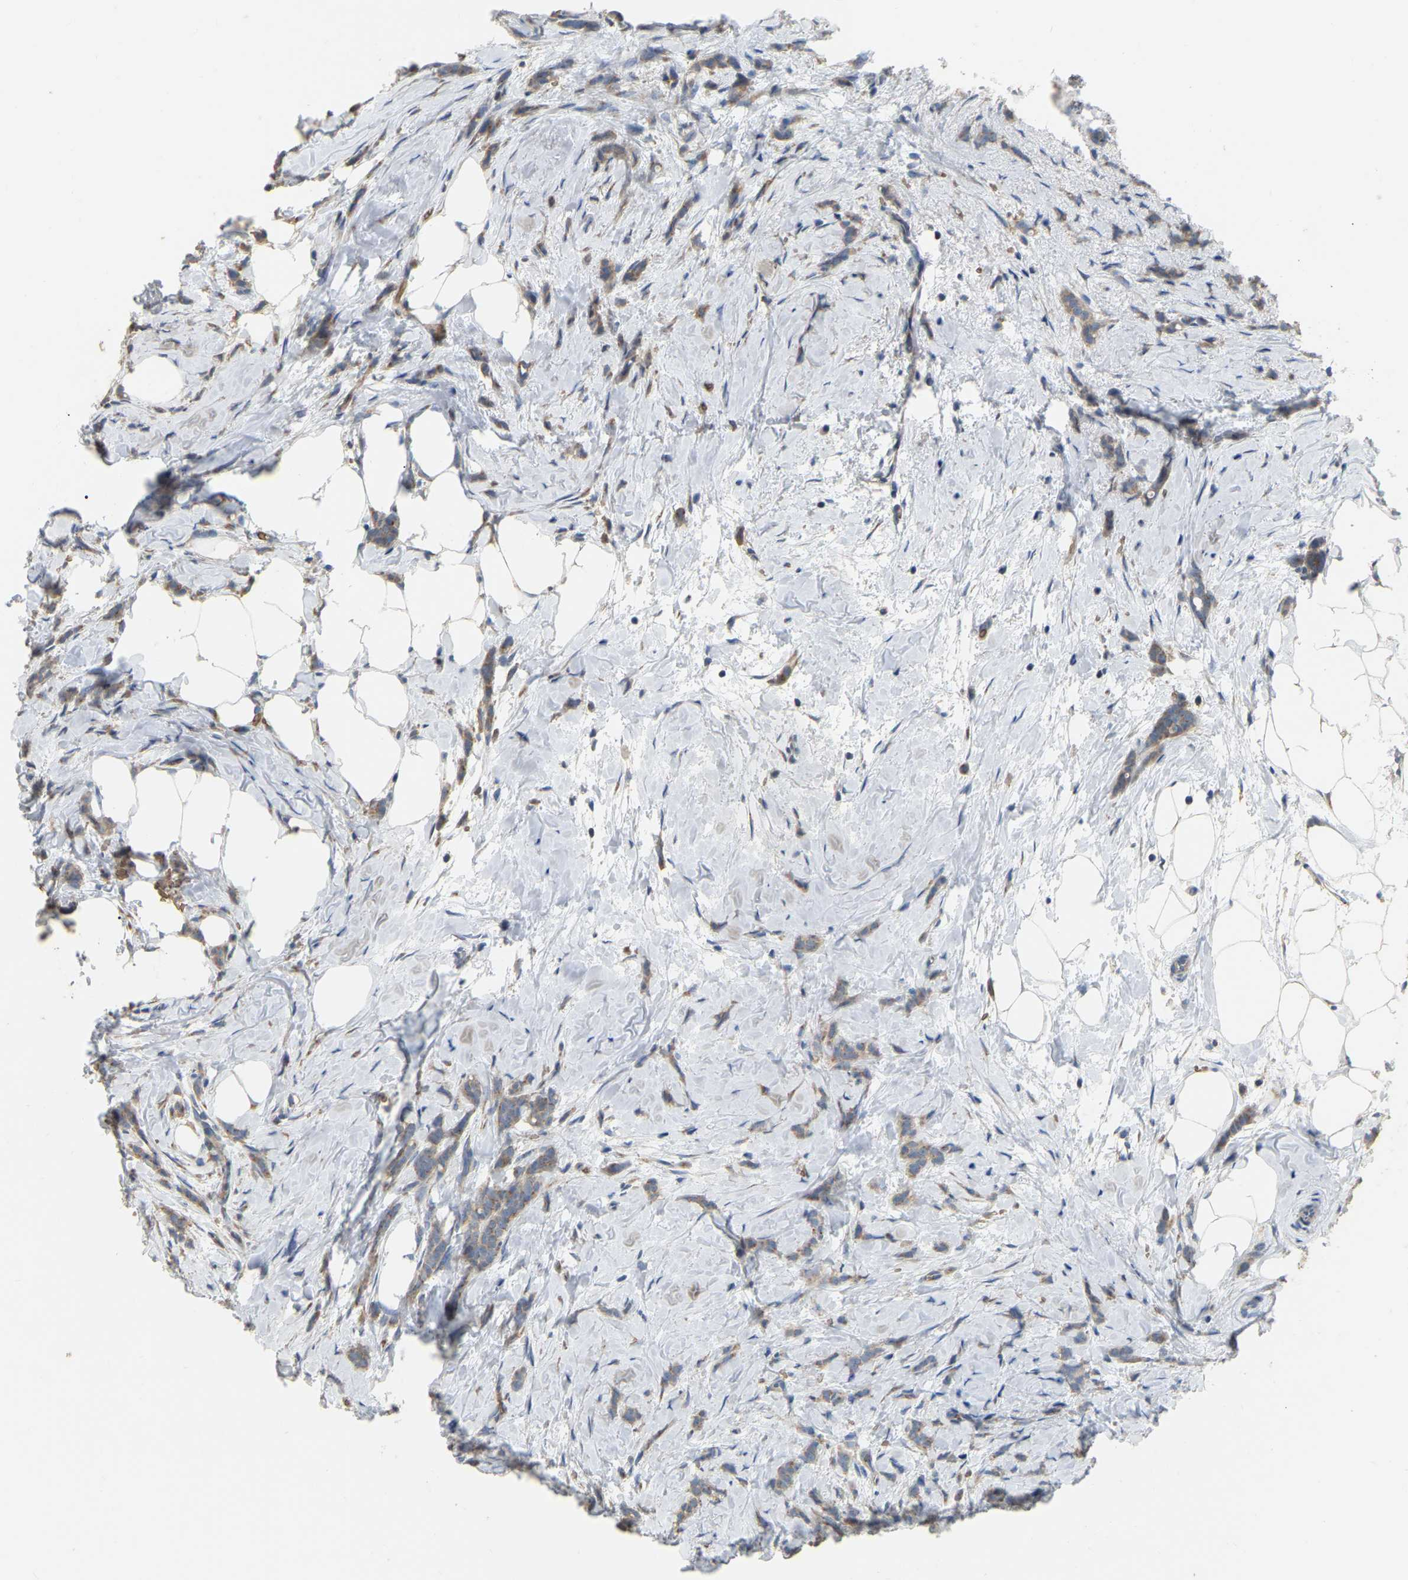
{"staining": {"intensity": "moderate", "quantity": ">75%", "location": "cytoplasmic/membranous"}, "tissue": "breast cancer", "cell_type": "Tumor cells", "image_type": "cancer", "snomed": [{"axis": "morphology", "description": "Lobular carcinoma, in situ"}, {"axis": "morphology", "description": "Lobular carcinoma"}, {"axis": "topography", "description": "Breast"}], "caption": "The photomicrograph reveals staining of breast cancer (lobular carcinoma in situ), revealing moderate cytoplasmic/membranous protein staining (brown color) within tumor cells.", "gene": "CFAP298", "patient": {"sex": "female", "age": 41}}